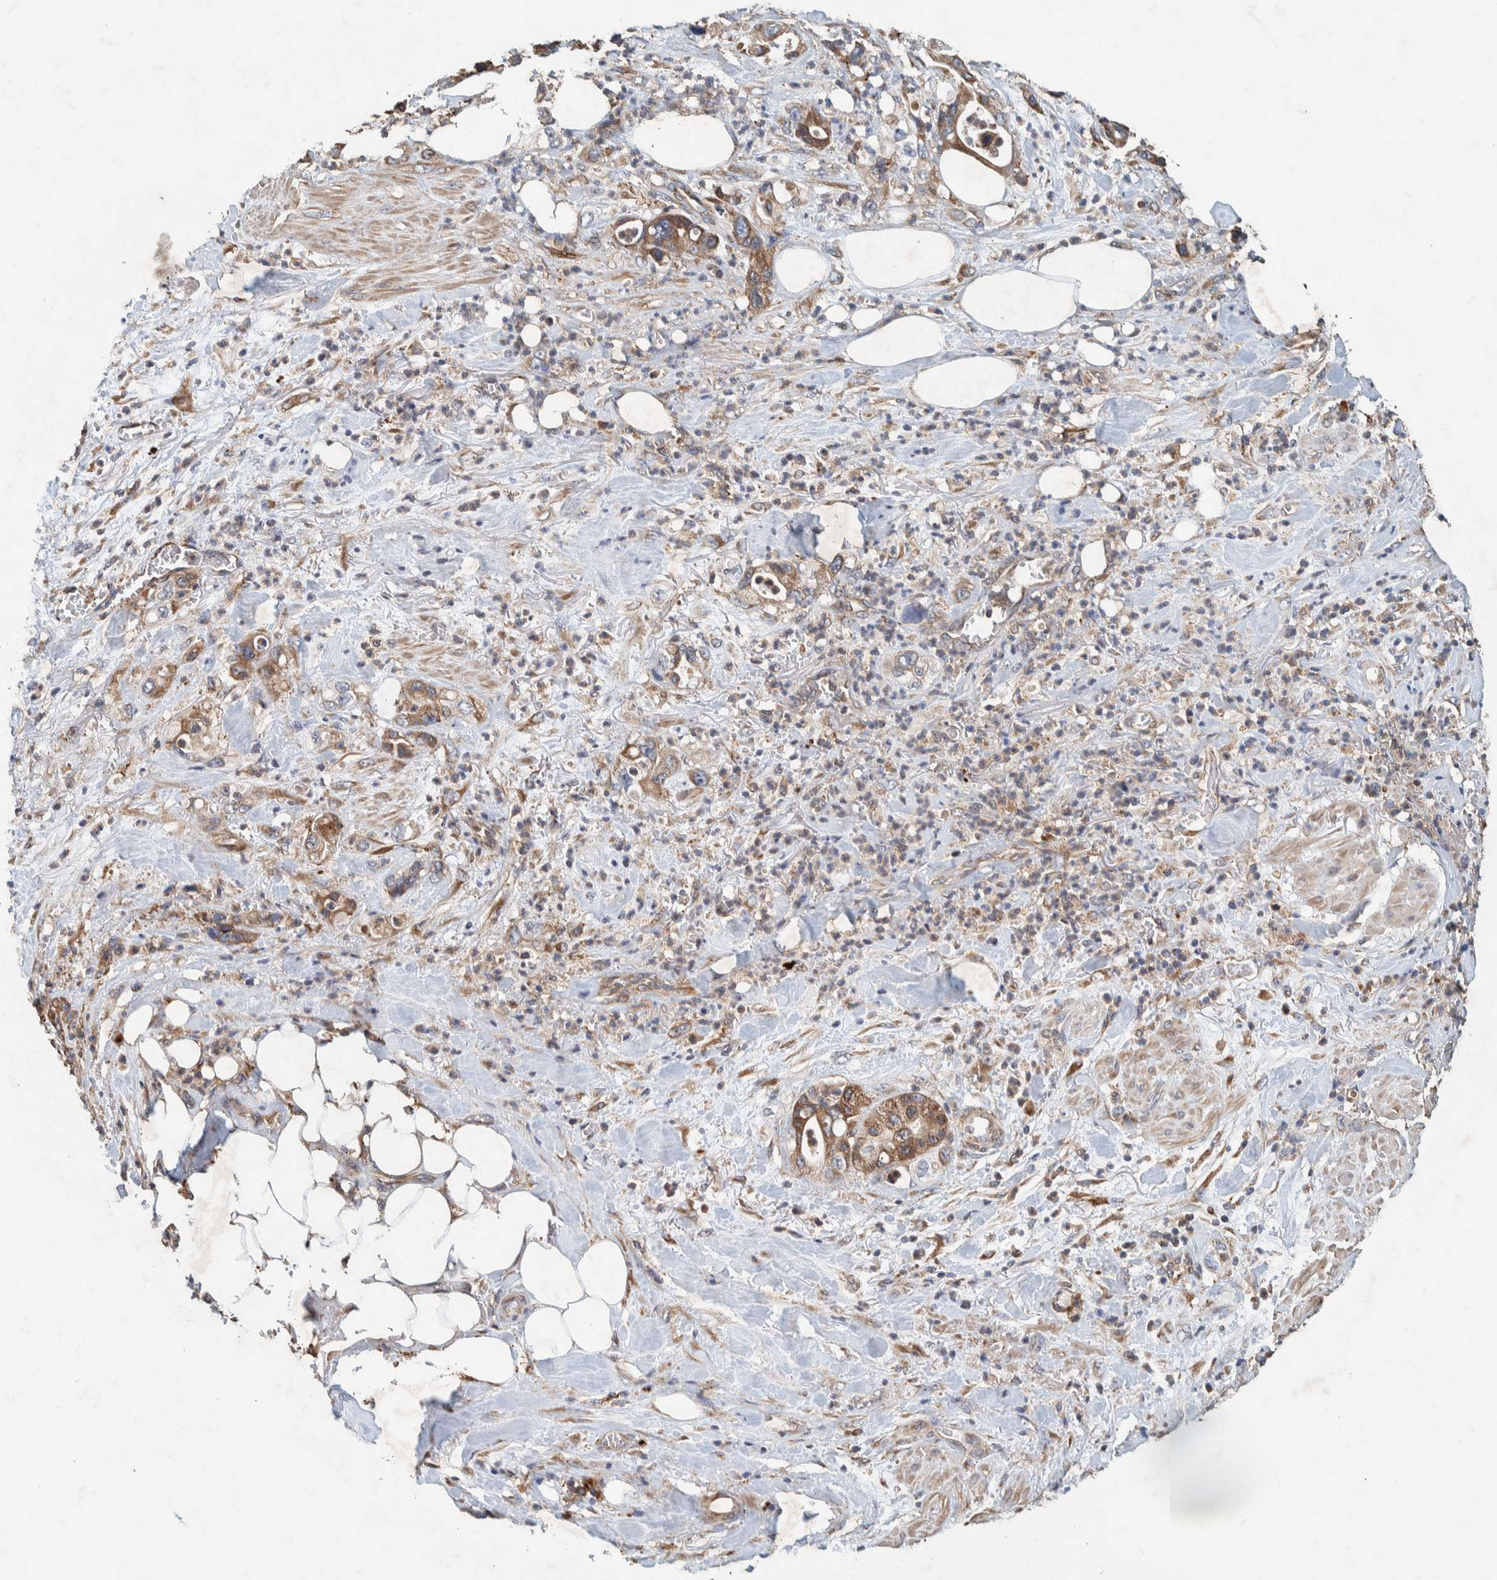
{"staining": {"intensity": "moderate", "quantity": ">75%", "location": "cytoplasmic/membranous"}, "tissue": "pancreatic cancer", "cell_type": "Tumor cells", "image_type": "cancer", "snomed": [{"axis": "morphology", "description": "Adenocarcinoma, NOS"}, {"axis": "topography", "description": "Pancreas"}], "caption": "Immunohistochemistry (IHC) of human adenocarcinoma (pancreatic) reveals medium levels of moderate cytoplasmic/membranous expression in about >75% of tumor cells.", "gene": "PLA2G3", "patient": {"sex": "male", "age": 70}}